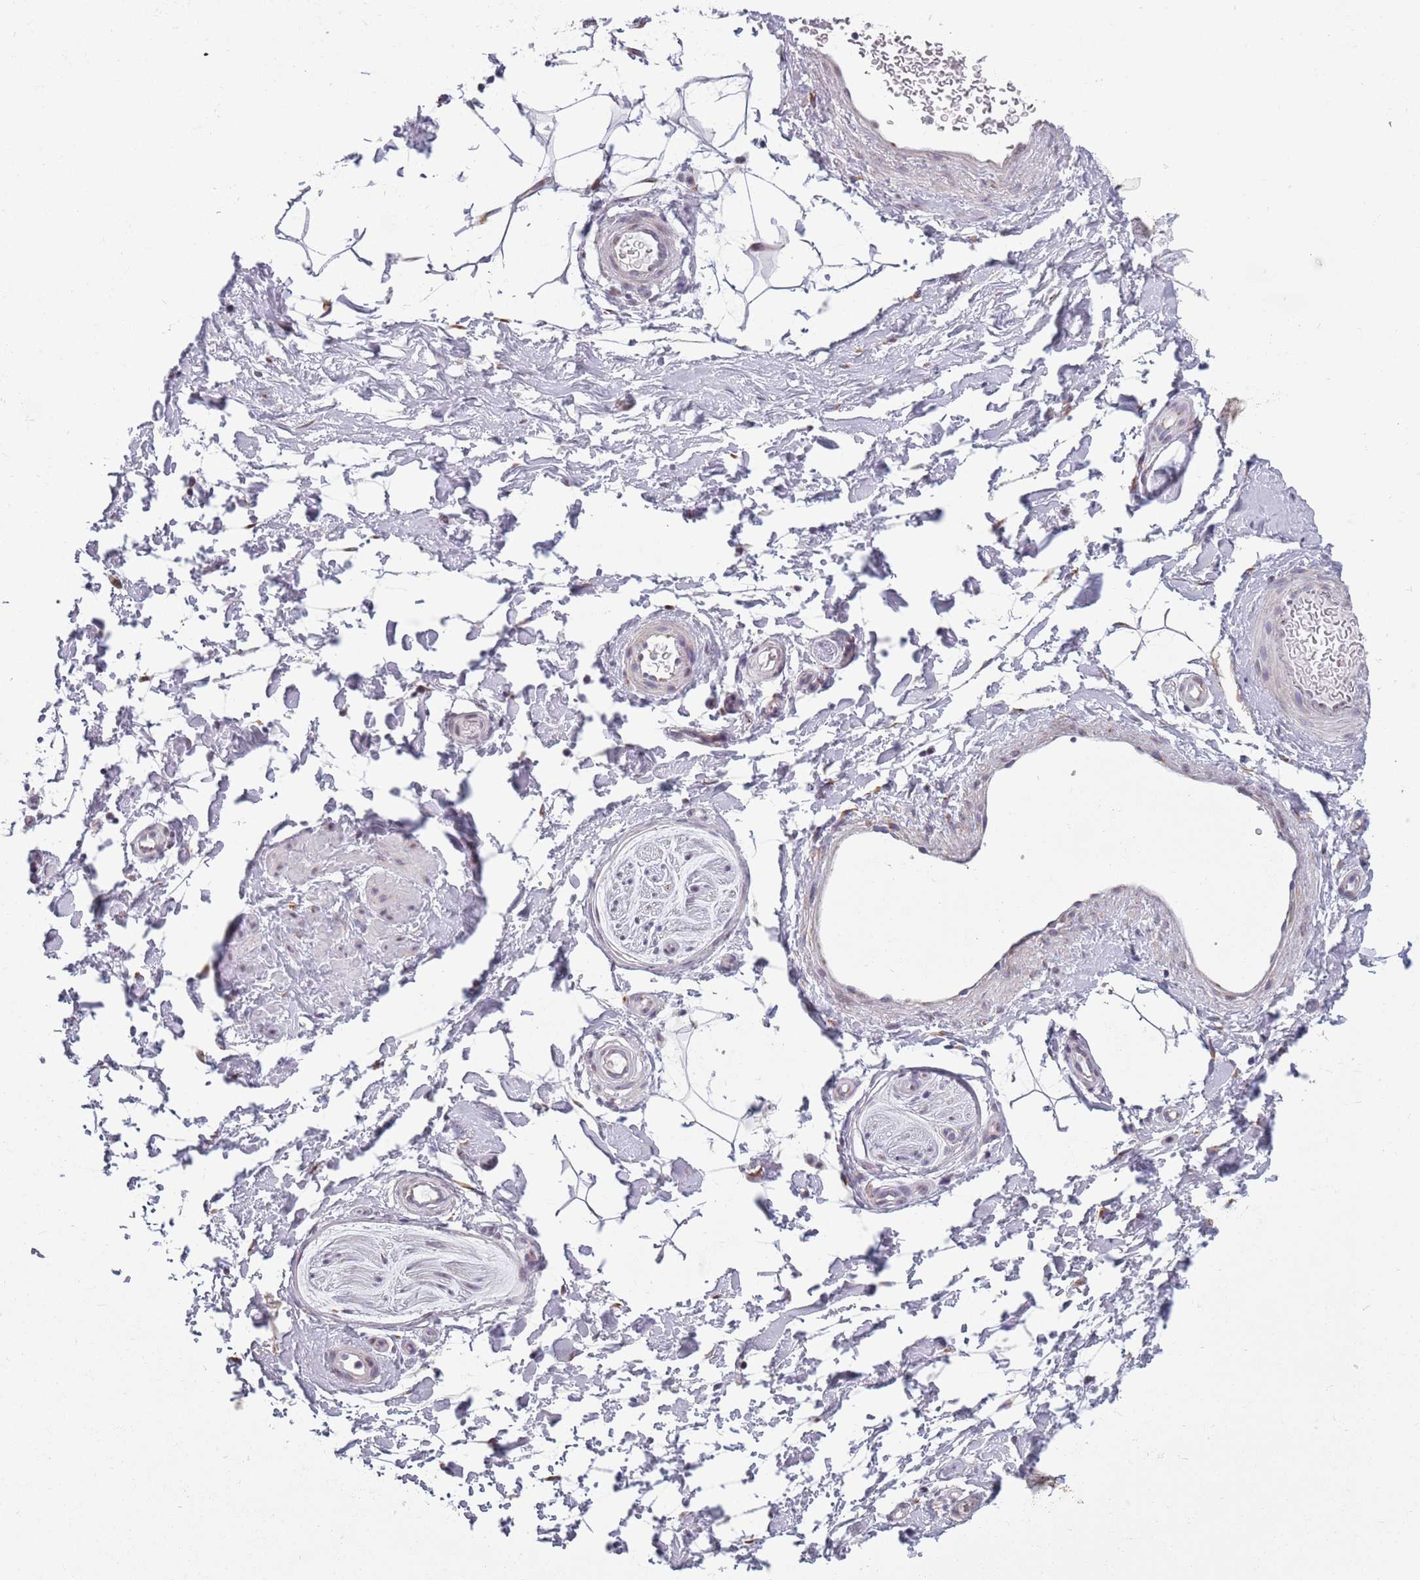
{"staining": {"intensity": "negative", "quantity": "none", "location": "none"}, "tissue": "adipose tissue", "cell_type": "Adipocytes", "image_type": "normal", "snomed": [{"axis": "morphology", "description": "Normal tissue, NOS"}, {"axis": "topography", "description": "Soft tissue"}, {"axis": "topography", "description": "Adipose tissue"}, {"axis": "topography", "description": "Vascular tissue"}, {"axis": "topography", "description": "Peripheral nerve tissue"}], "caption": "High power microscopy image of an IHC photomicrograph of normal adipose tissue, revealing no significant staining in adipocytes.", "gene": "ZKSCAN2", "patient": {"sex": "male", "age": 74}}